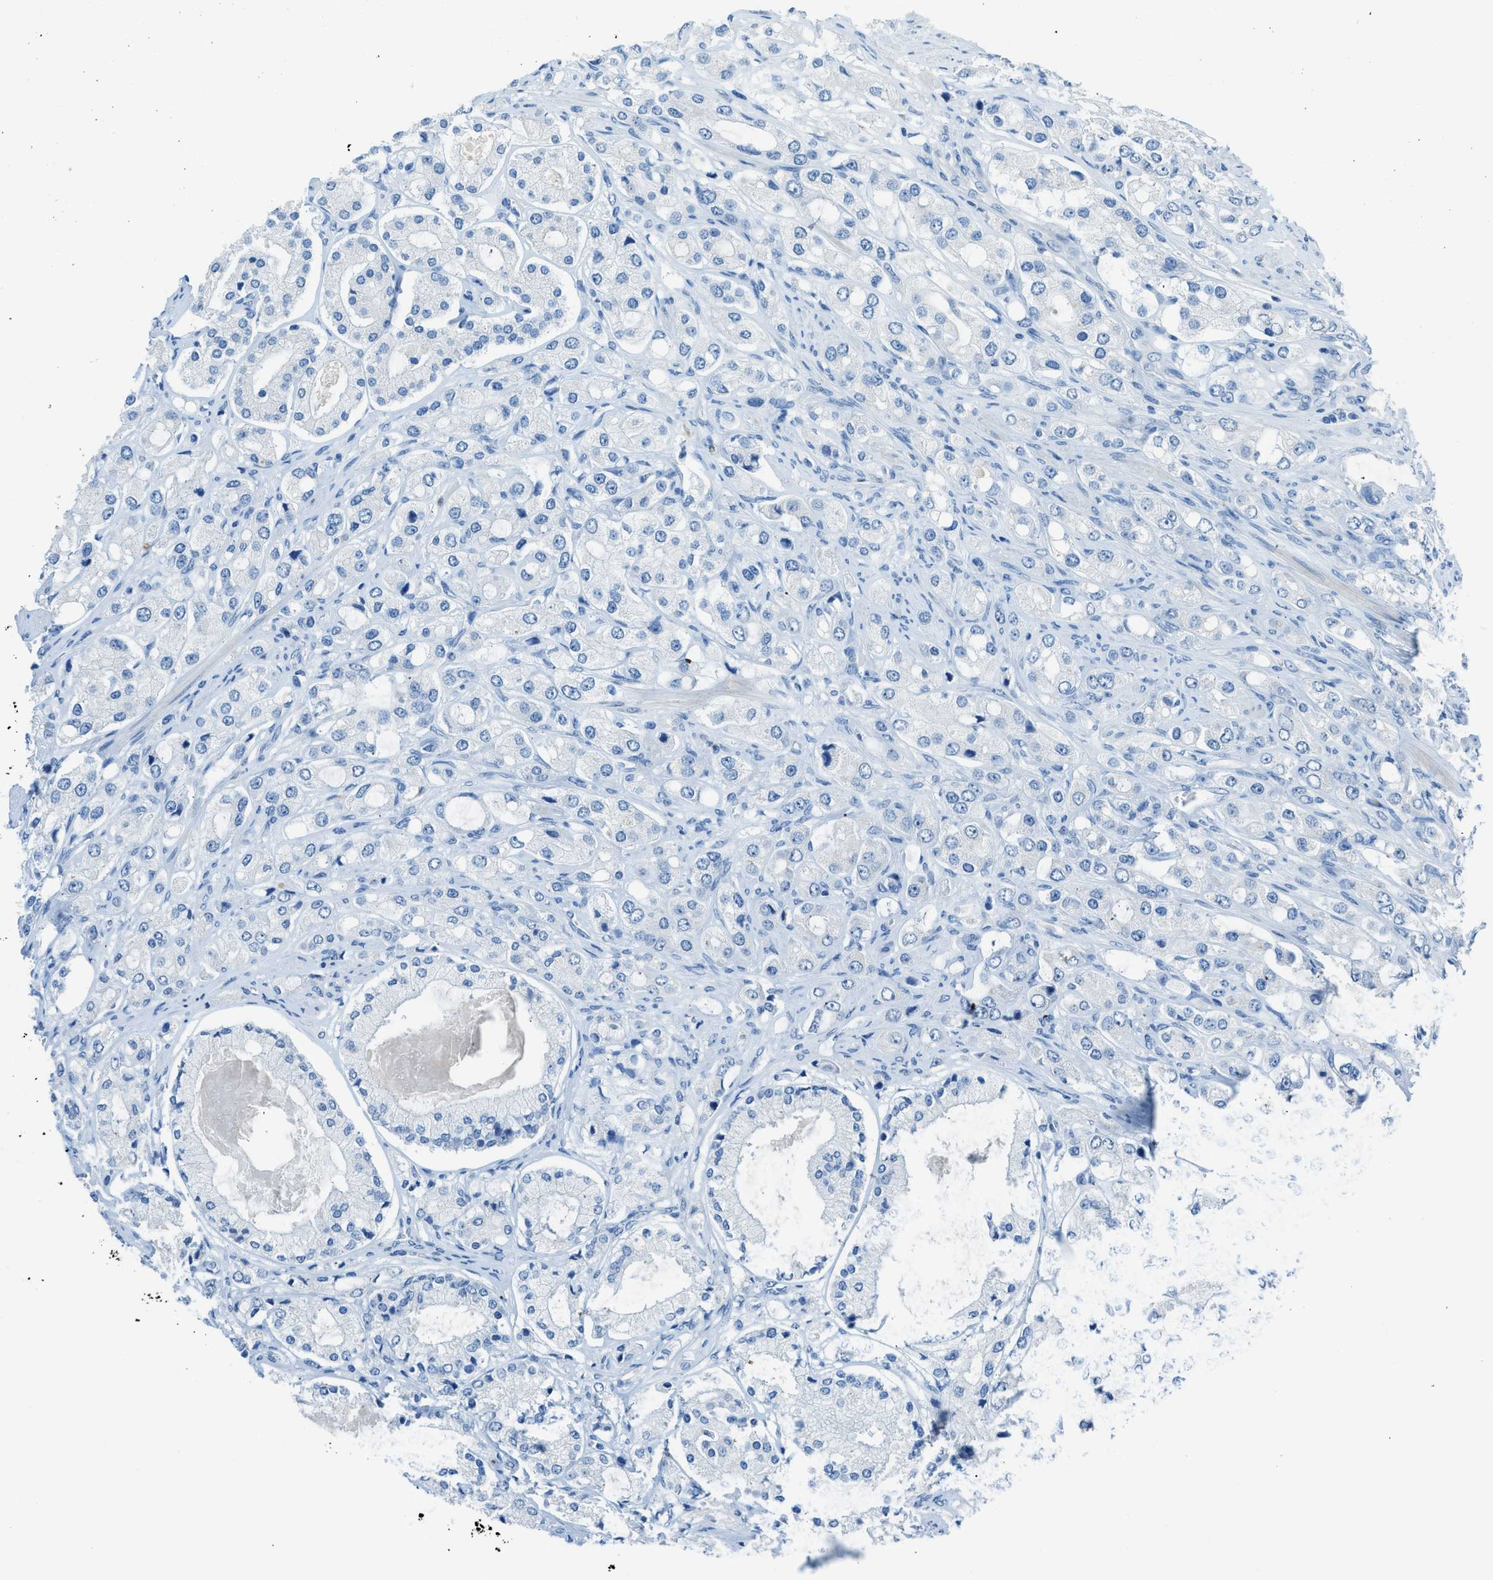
{"staining": {"intensity": "negative", "quantity": "none", "location": "none"}, "tissue": "prostate cancer", "cell_type": "Tumor cells", "image_type": "cancer", "snomed": [{"axis": "morphology", "description": "Adenocarcinoma, High grade"}, {"axis": "topography", "description": "Prostate"}], "caption": "Tumor cells are negative for protein expression in human prostate adenocarcinoma (high-grade).", "gene": "ACAN", "patient": {"sex": "male", "age": 65}}